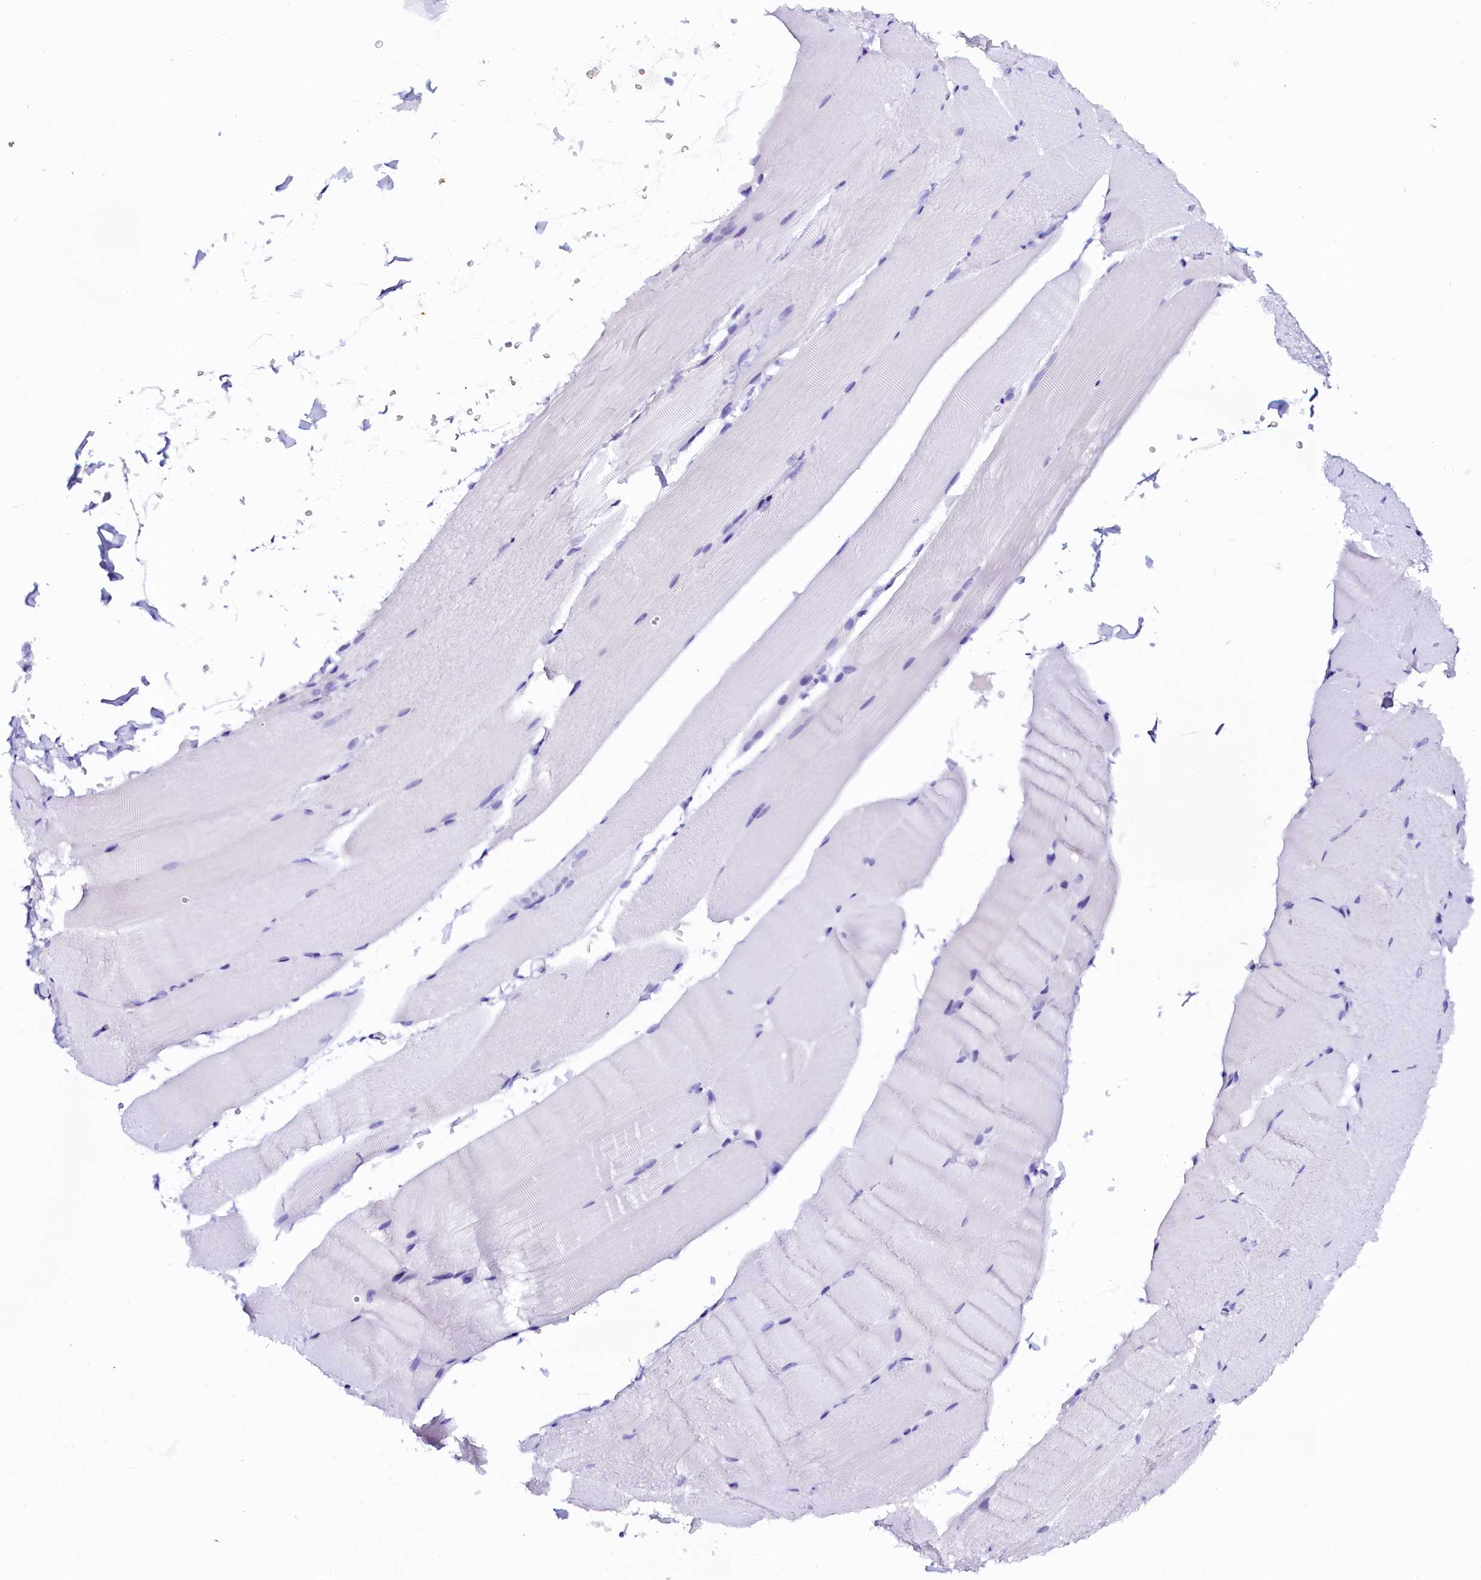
{"staining": {"intensity": "negative", "quantity": "none", "location": "none"}, "tissue": "skeletal muscle", "cell_type": "Myocytes", "image_type": "normal", "snomed": [{"axis": "morphology", "description": "Normal tissue, NOS"}, {"axis": "topography", "description": "Skeletal muscle"}, {"axis": "topography", "description": "Parathyroid gland"}], "caption": "DAB immunohistochemical staining of unremarkable skeletal muscle displays no significant expression in myocytes. (IHC, brightfield microscopy, high magnification).", "gene": "SORD", "patient": {"sex": "female", "age": 37}}